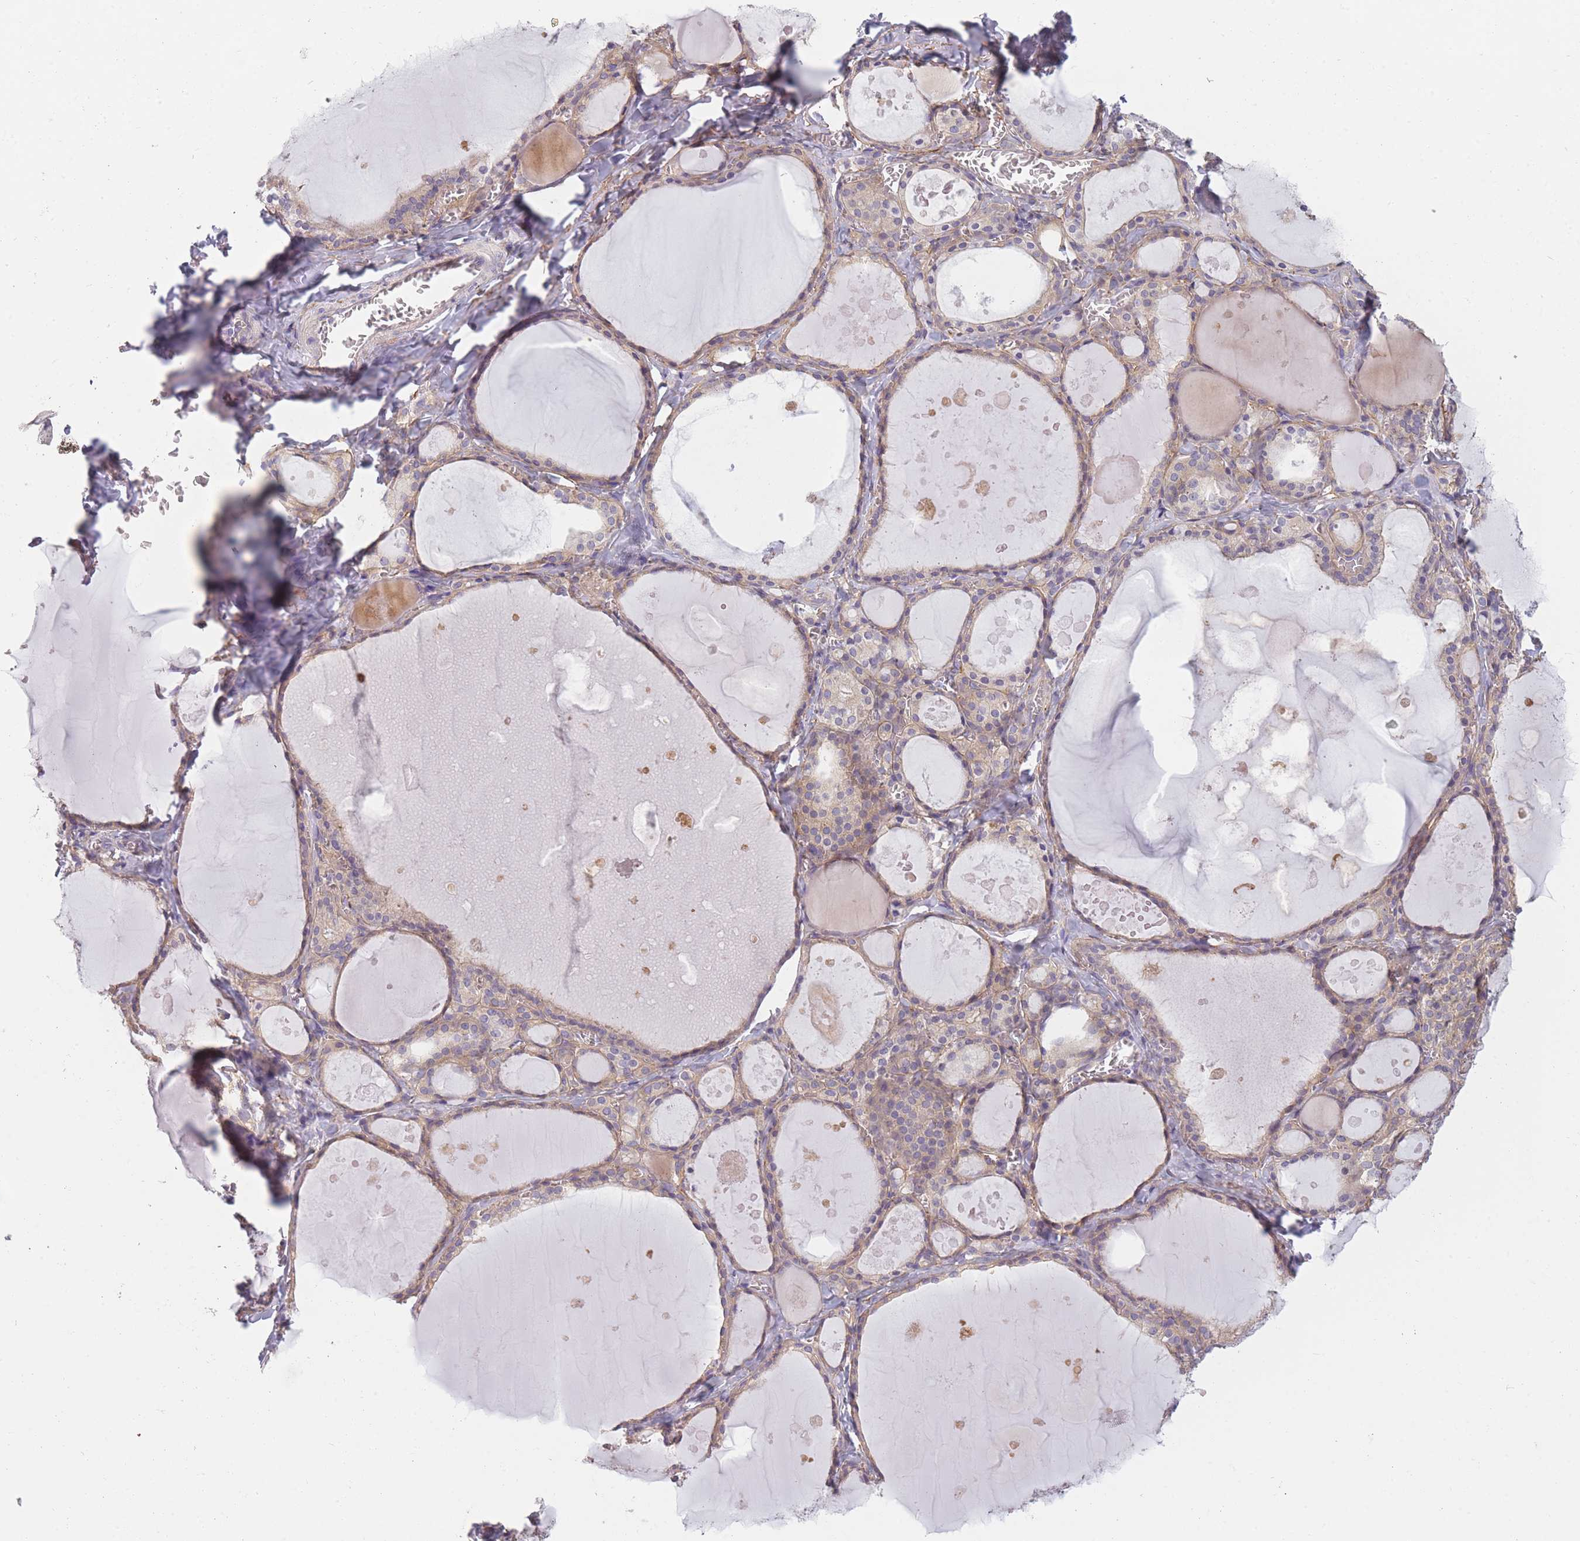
{"staining": {"intensity": "weak", "quantity": ">75%", "location": "cytoplasmic/membranous"}, "tissue": "thyroid gland", "cell_type": "Glandular cells", "image_type": "normal", "snomed": [{"axis": "morphology", "description": "Normal tissue, NOS"}, {"axis": "topography", "description": "Thyroid gland"}], "caption": "Protein analysis of benign thyroid gland demonstrates weak cytoplasmic/membranous expression in about >75% of glandular cells. (Stains: DAB in brown, nuclei in blue, Microscopy: brightfield microscopy at high magnification).", "gene": "AP3M1", "patient": {"sex": "male", "age": 56}}